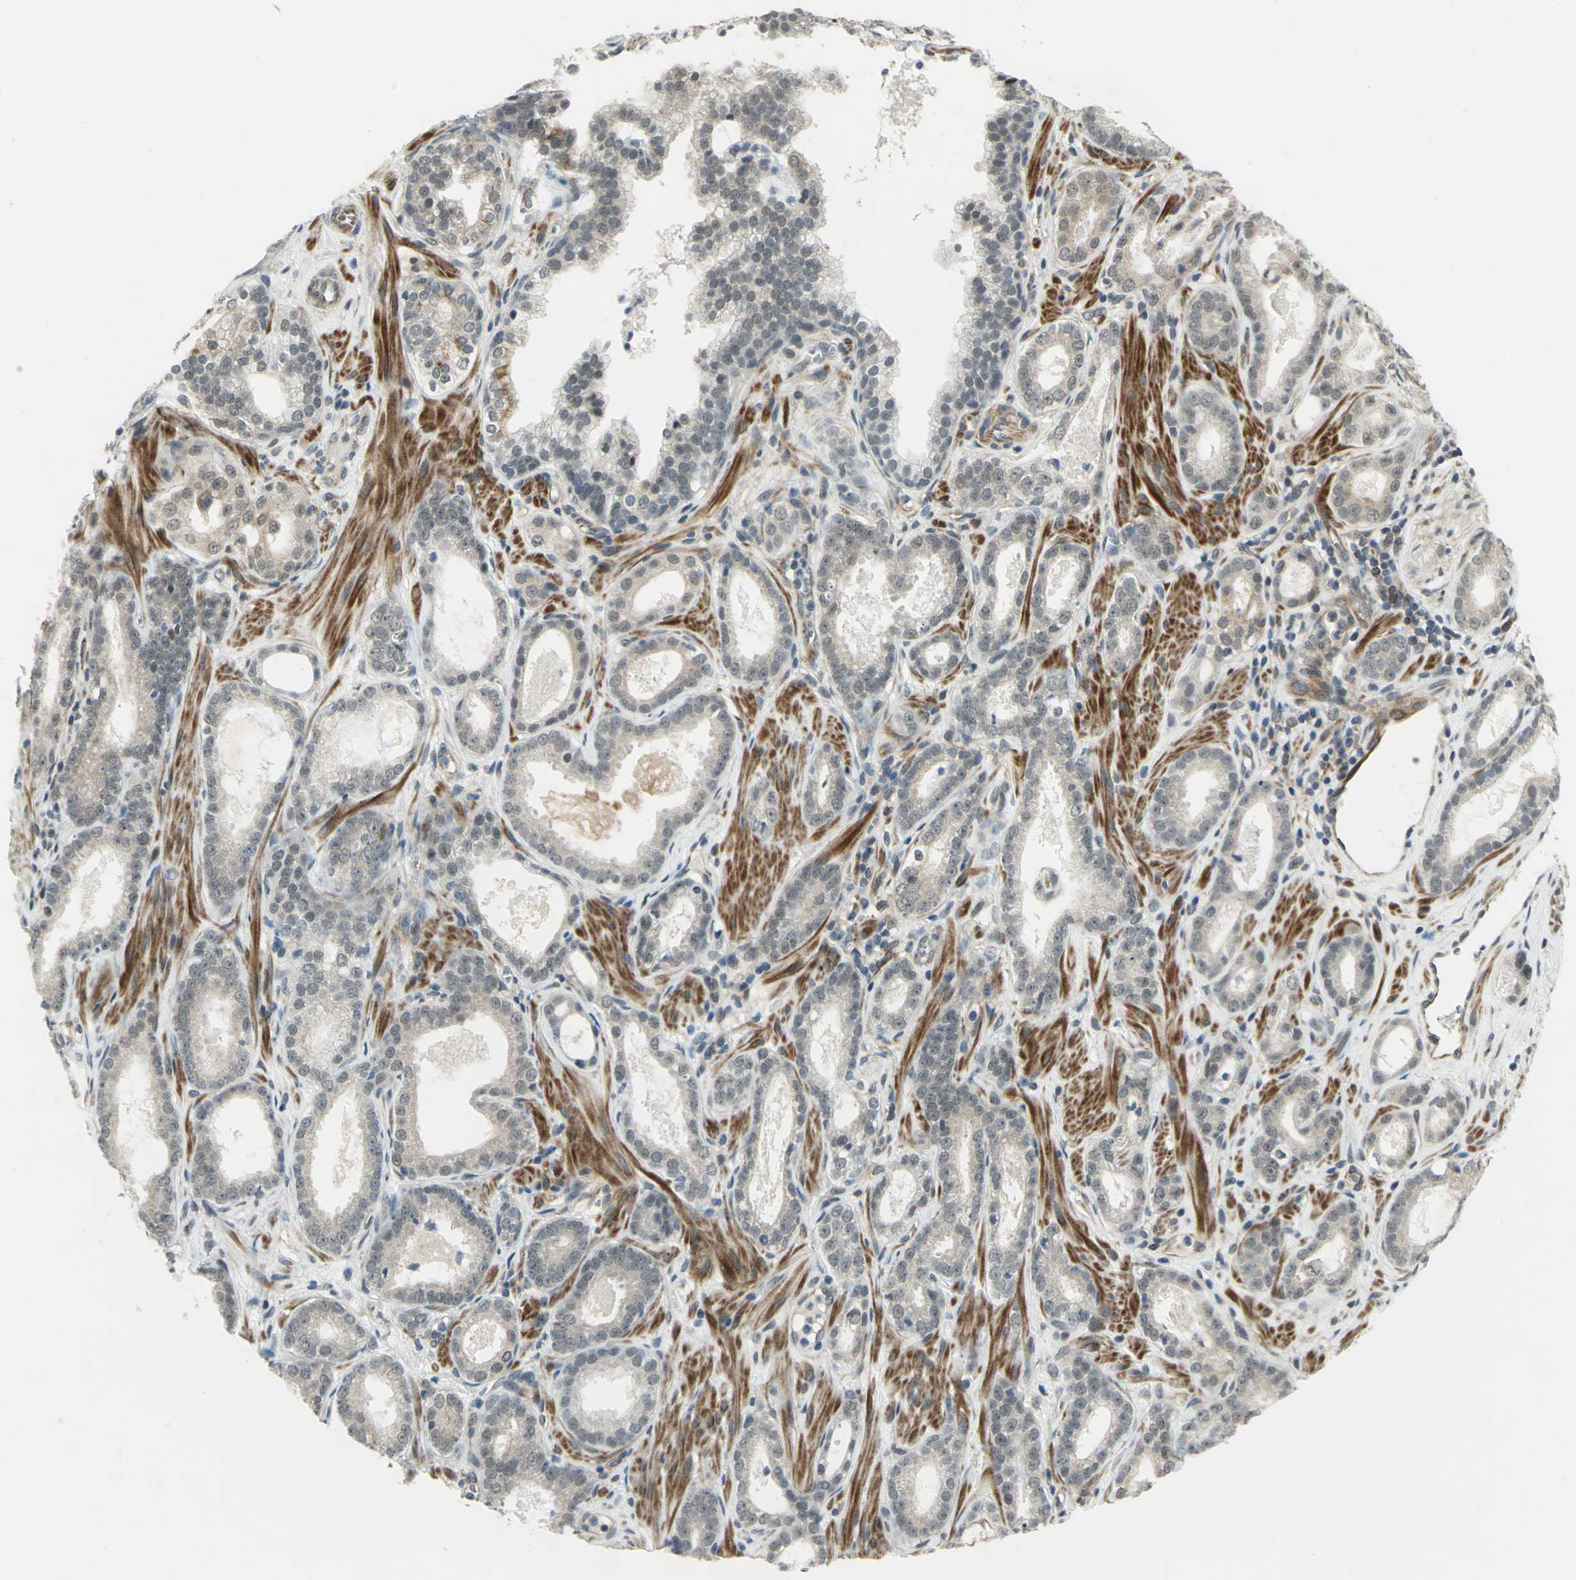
{"staining": {"intensity": "weak", "quantity": "25%-75%", "location": "cytoplasmic/membranous,nuclear"}, "tissue": "prostate cancer", "cell_type": "Tumor cells", "image_type": "cancer", "snomed": [{"axis": "morphology", "description": "Adenocarcinoma, Low grade"}, {"axis": "topography", "description": "Prostate"}], "caption": "Protein analysis of prostate cancer tissue reveals weak cytoplasmic/membranous and nuclear positivity in approximately 25%-75% of tumor cells.", "gene": "PLAGL2", "patient": {"sex": "male", "age": 57}}